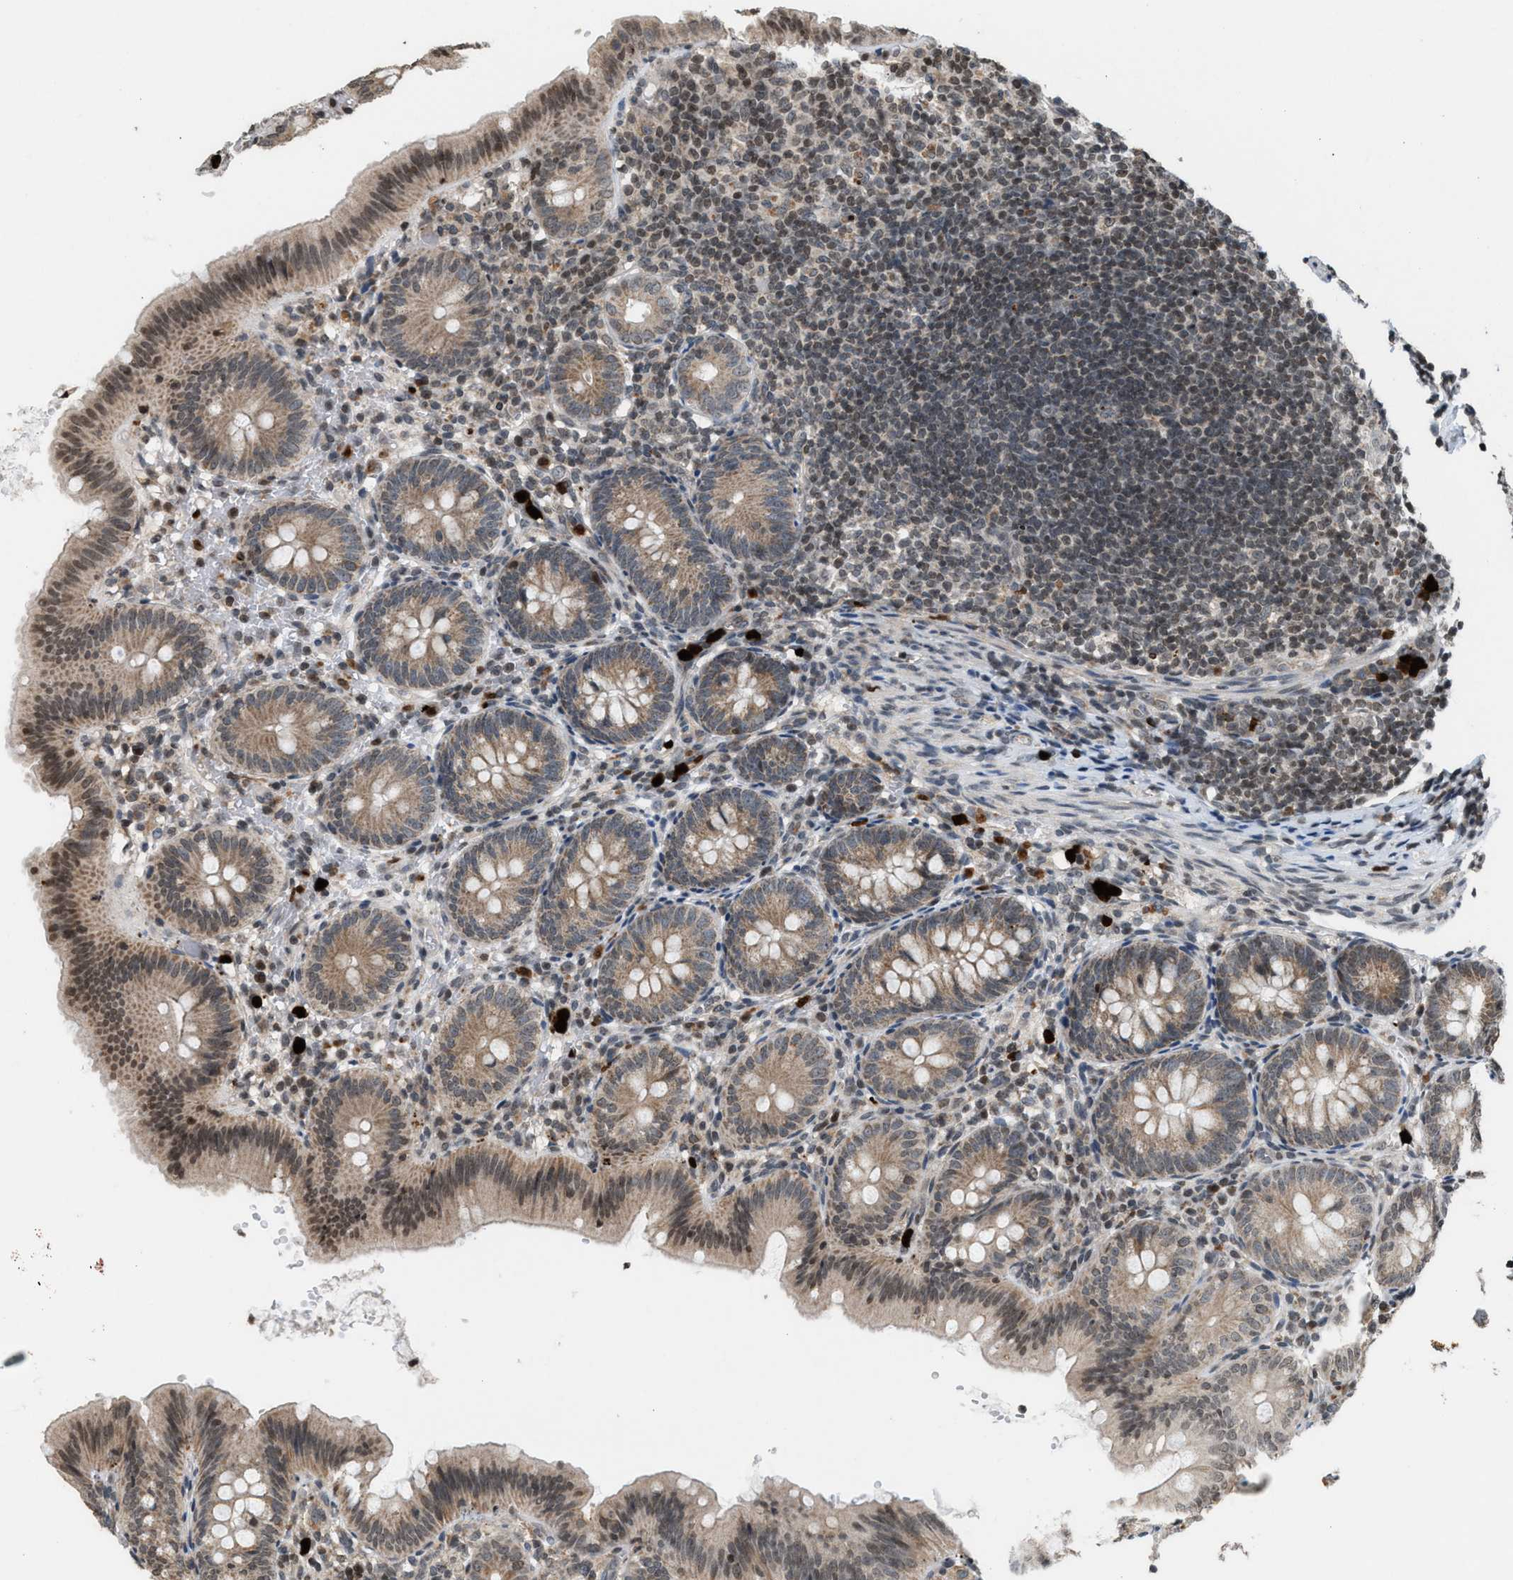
{"staining": {"intensity": "moderate", "quantity": ">75%", "location": "cytoplasmic/membranous,nuclear"}, "tissue": "appendix", "cell_type": "Glandular cells", "image_type": "normal", "snomed": [{"axis": "morphology", "description": "Normal tissue, NOS"}, {"axis": "topography", "description": "Appendix"}], "caption": "A photomicrograph showing moderate cytoplasmic/membranous,nuclear staining in approximately >75% of glandular cells in benign appendix, as visualized by brown immunohistochemical staining.", "gene": "PRUNE2", "patient": {"sex": "male", "age": 1}}